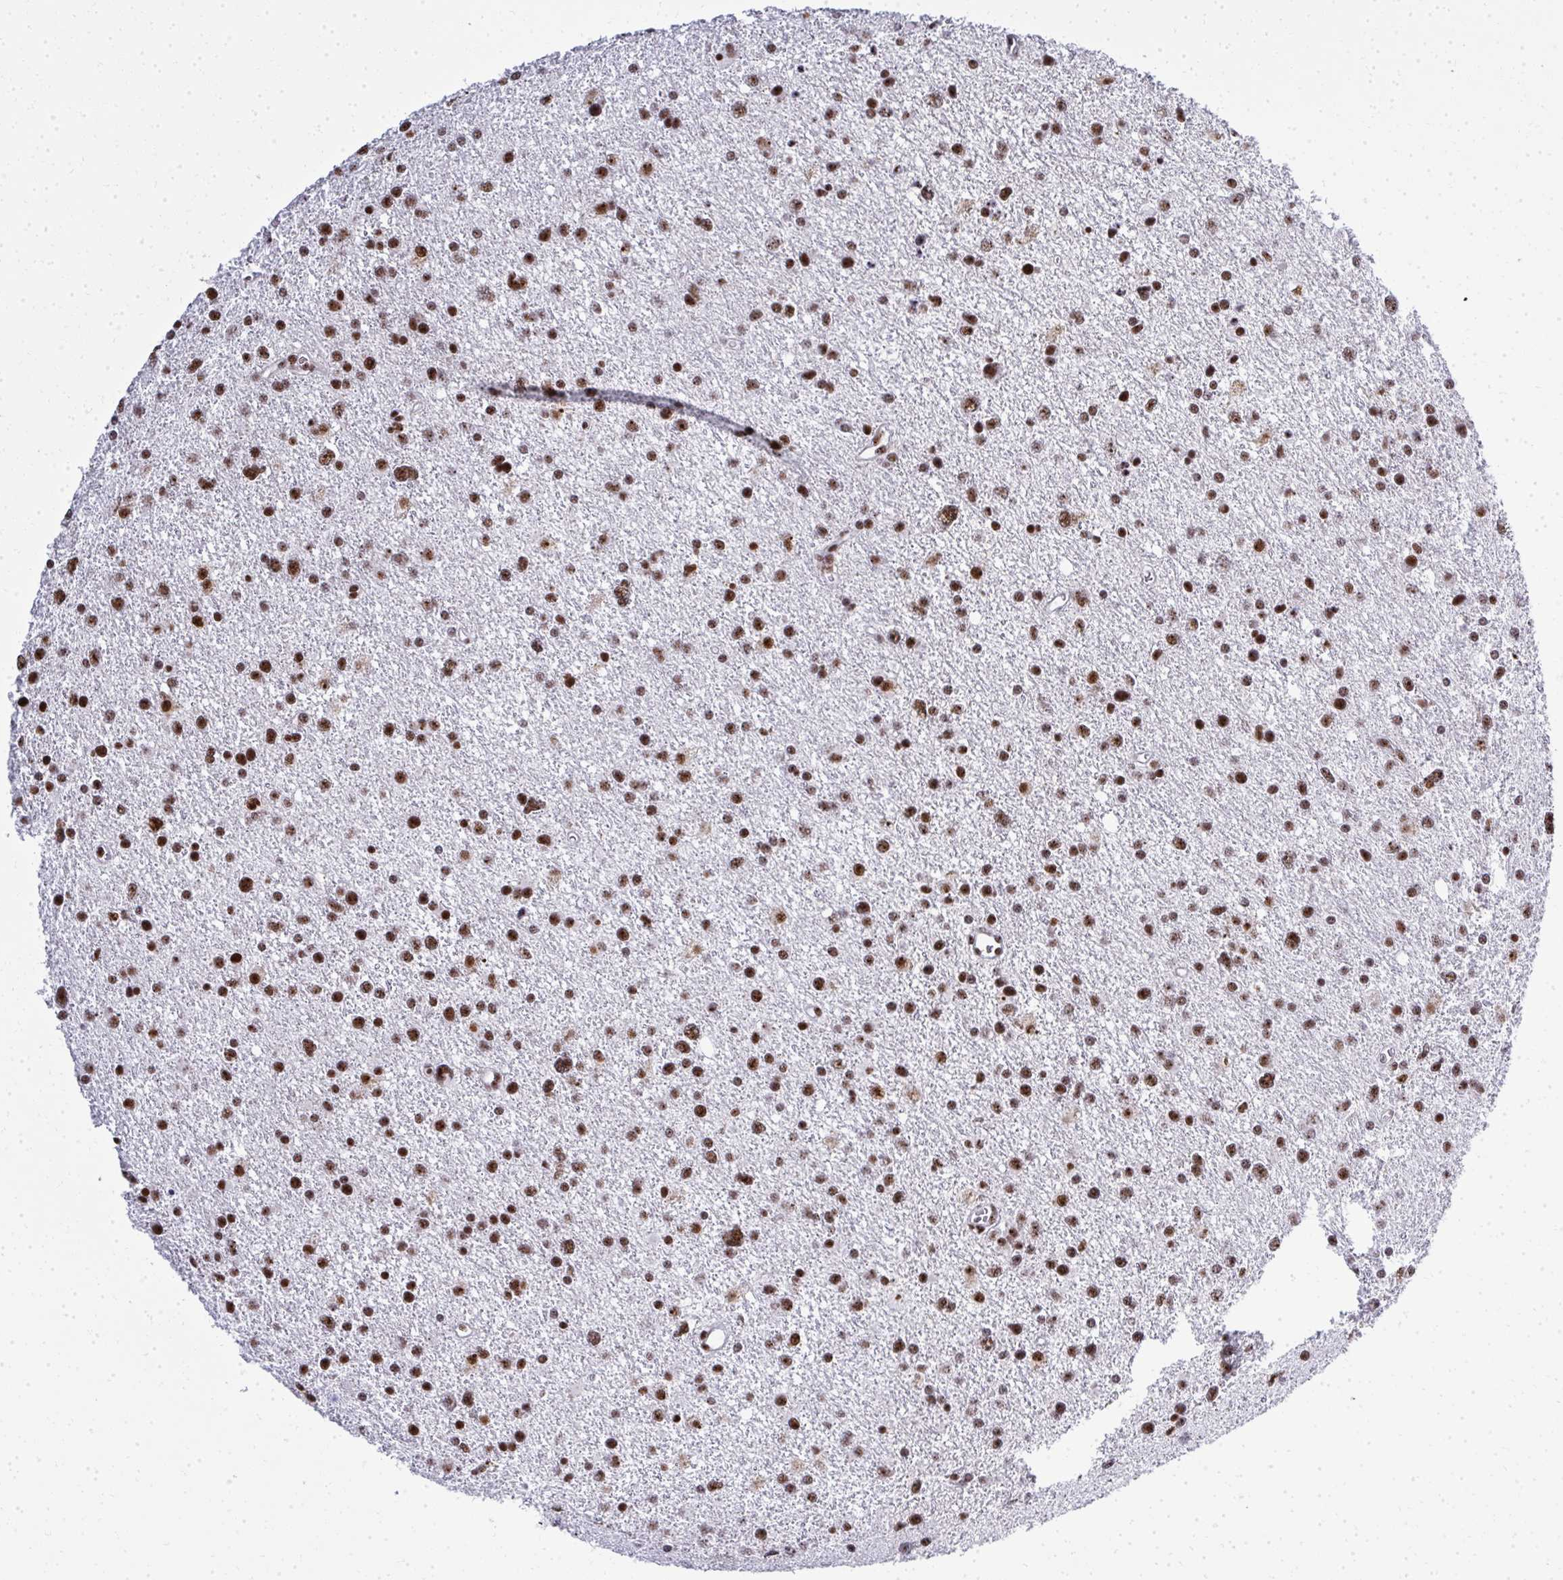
{"staining": {"intensity": "strong", "quantity": ">75%", "location": "nuclear"}, "tissue": "glioma", "cell_type": "Tumor cells", "image_type": "cancer", "snomed": [{"axis": "morphology", "description": "Glioma, malignant, Low grade"}, {"axis": "topography", "description": "Brain"}], "caption": "Protein expression analysis of human glioma reveals strong nuclear staining in approximately >75% of tumor cells.", "gene": "SIRT7", "patient": {"sex": "female", "age": 55}}